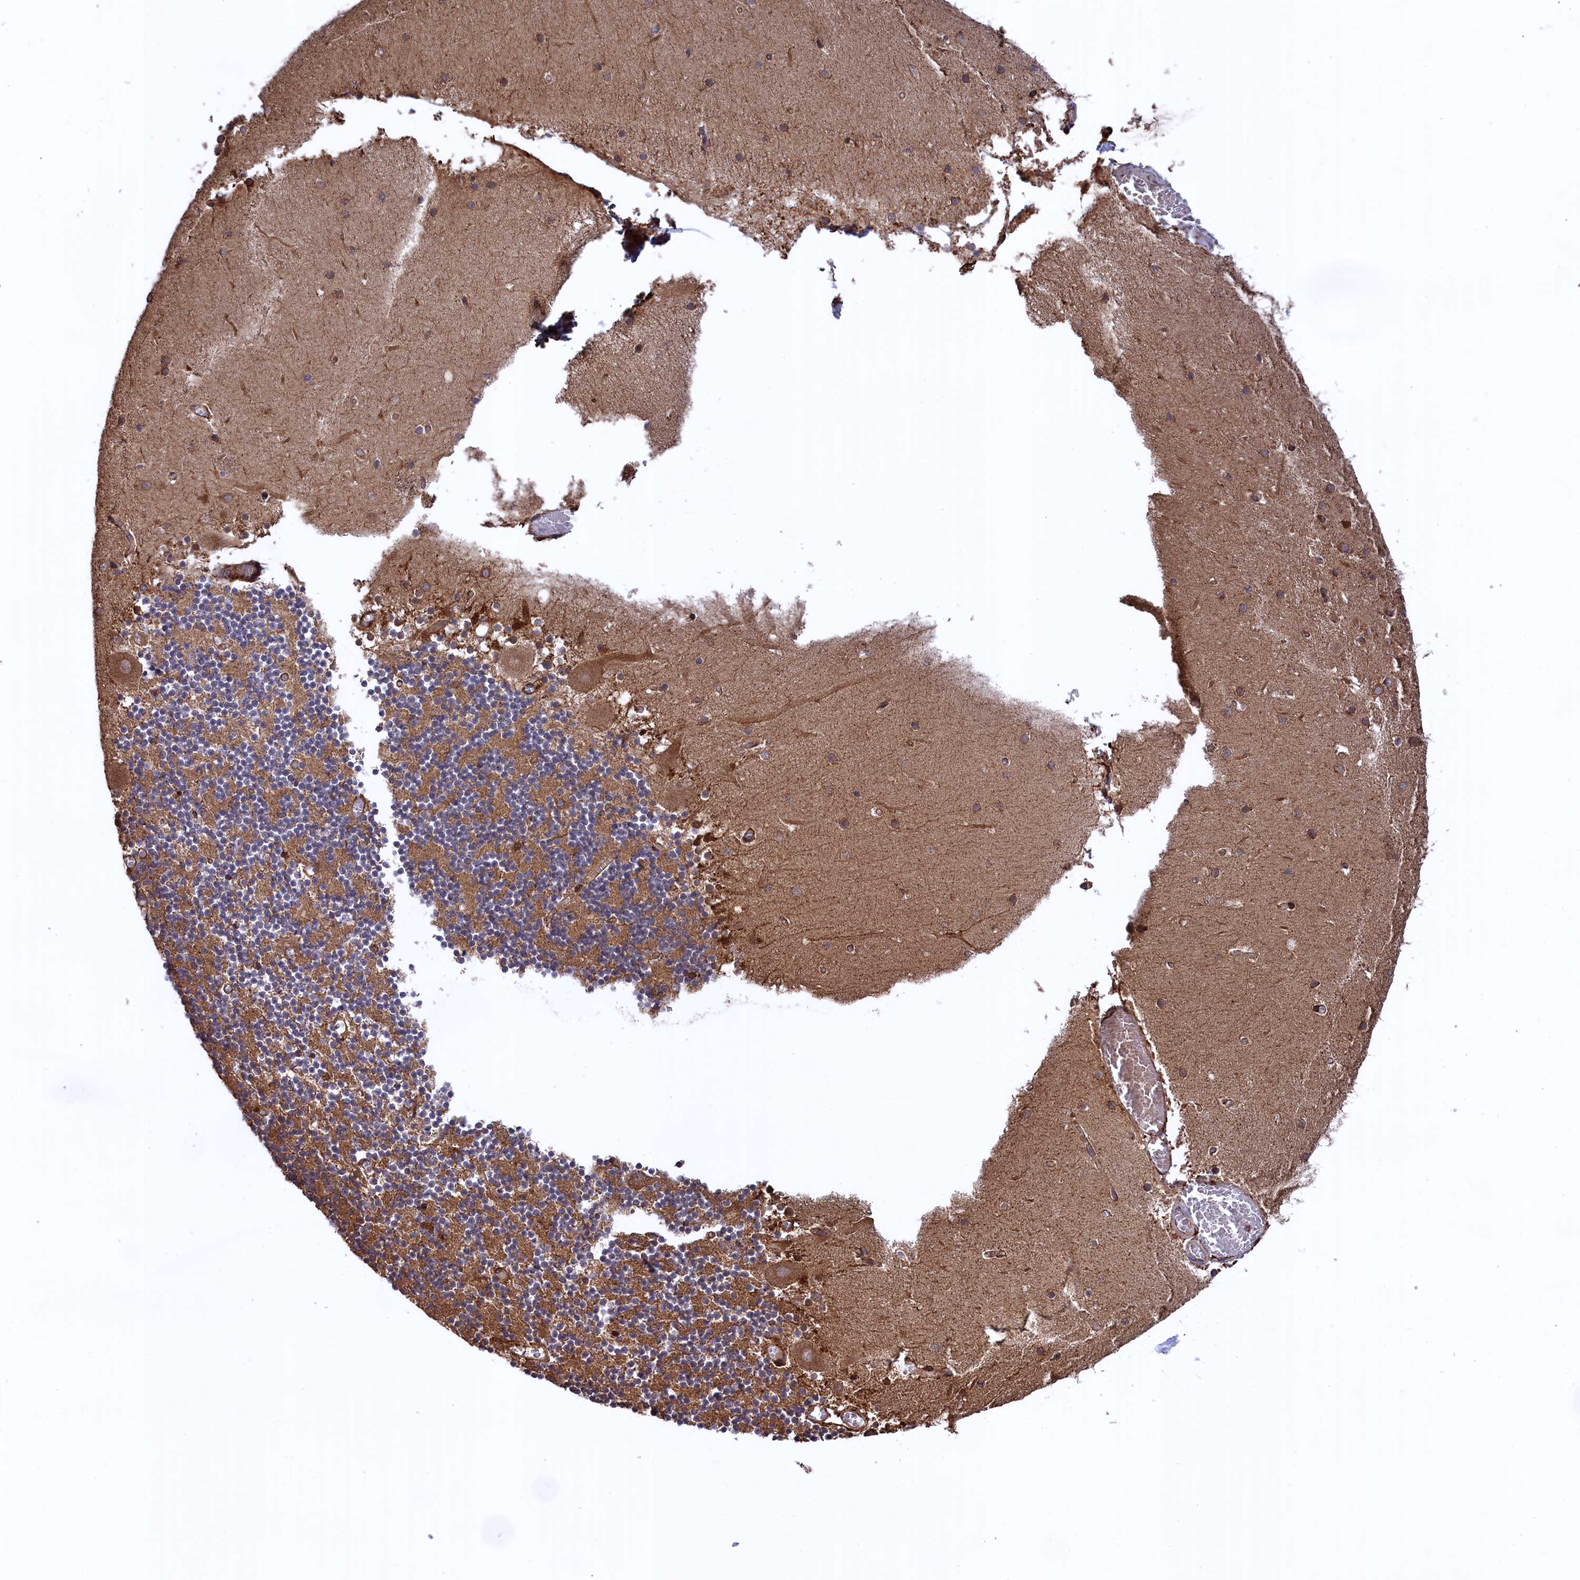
{"staining": {"intensity": "moderate", "quantity": "25%-75%", "location": "cytoplasmic/membranous"}, "tissue": "cerebellum", "cell_type": "Cells in granular layer", "image_type": "normal", "snomed": [{"axis": "morphology", "description": "Normal tissue, NOS"}, {"axis": "topography", "description": "Cerebellum"}], "caption": "Cerebellum stained with immunohistochemistry (IHC) reveals moderate cytoplasmic/membranous staining in approximately 25%-75% of cells in granular layer.", "gene": "PLA2G4C", "patient": {"sex": "female", "age": 28}}